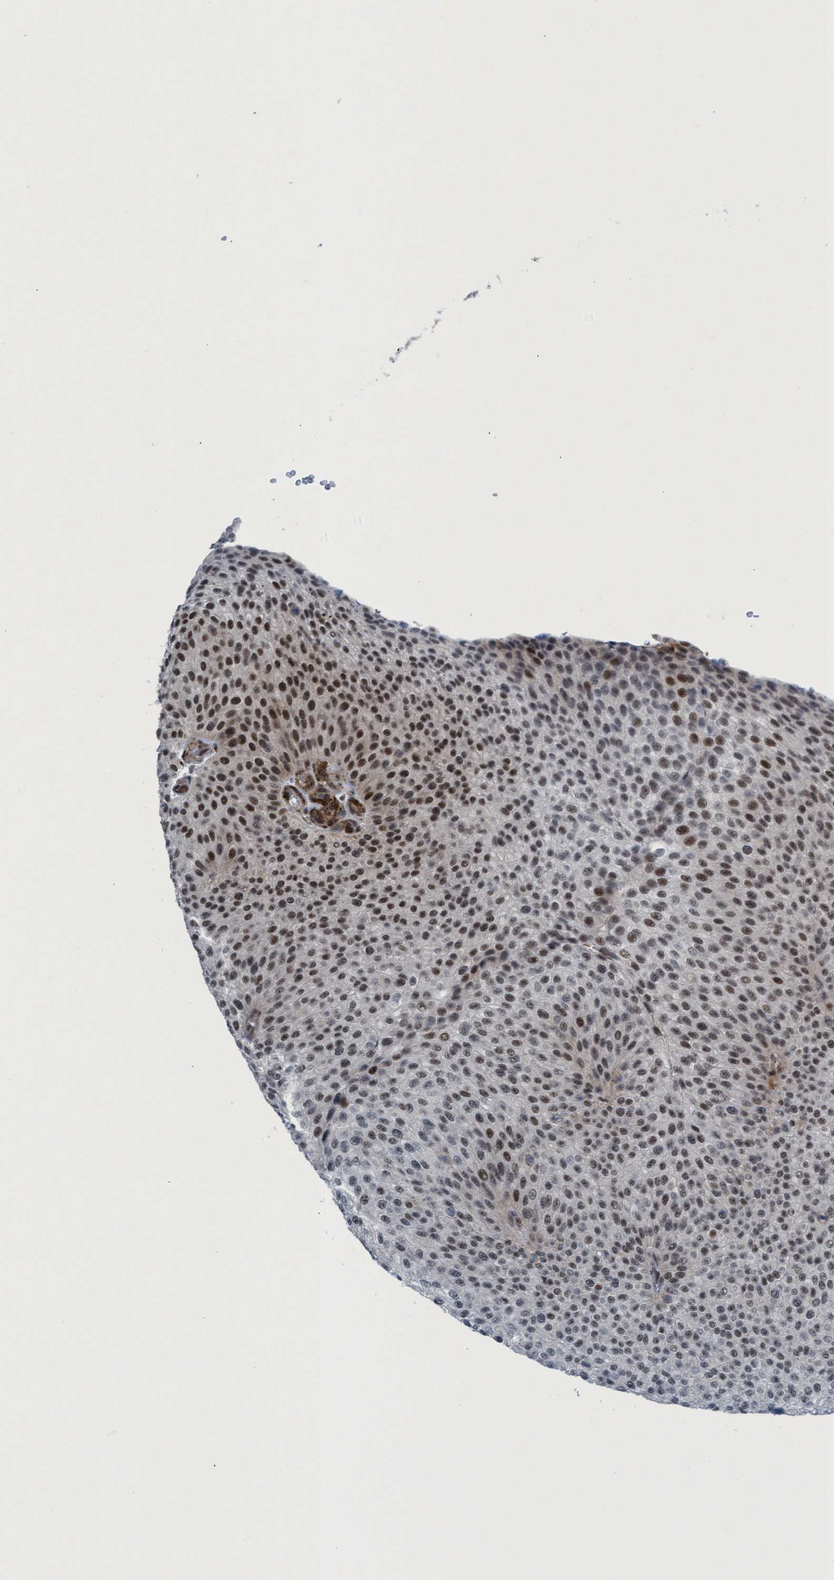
{"staining": {"intensity": "strong", "quantity": ">75%", "location": "nuclear"}, "tissue": "urothelial cancer", "cell_type": "Tumor cells", "image_type": "cancer", "snomed": [{"axis": "morphology", "description": "Urothelial carcinoma, Low grade"}, {"axis": "topography", "description": "Smooth muscle"}, {"axis": "topography", "description": "Urinary bladder"}], "caption": "Urothelial cancer was stained to show a protein in brown. There is high levels of strong nuclear staining in approximately >75% of tumor cells.", "gene": "CWC27", "patient": {"sex": "male", "age": 60}}